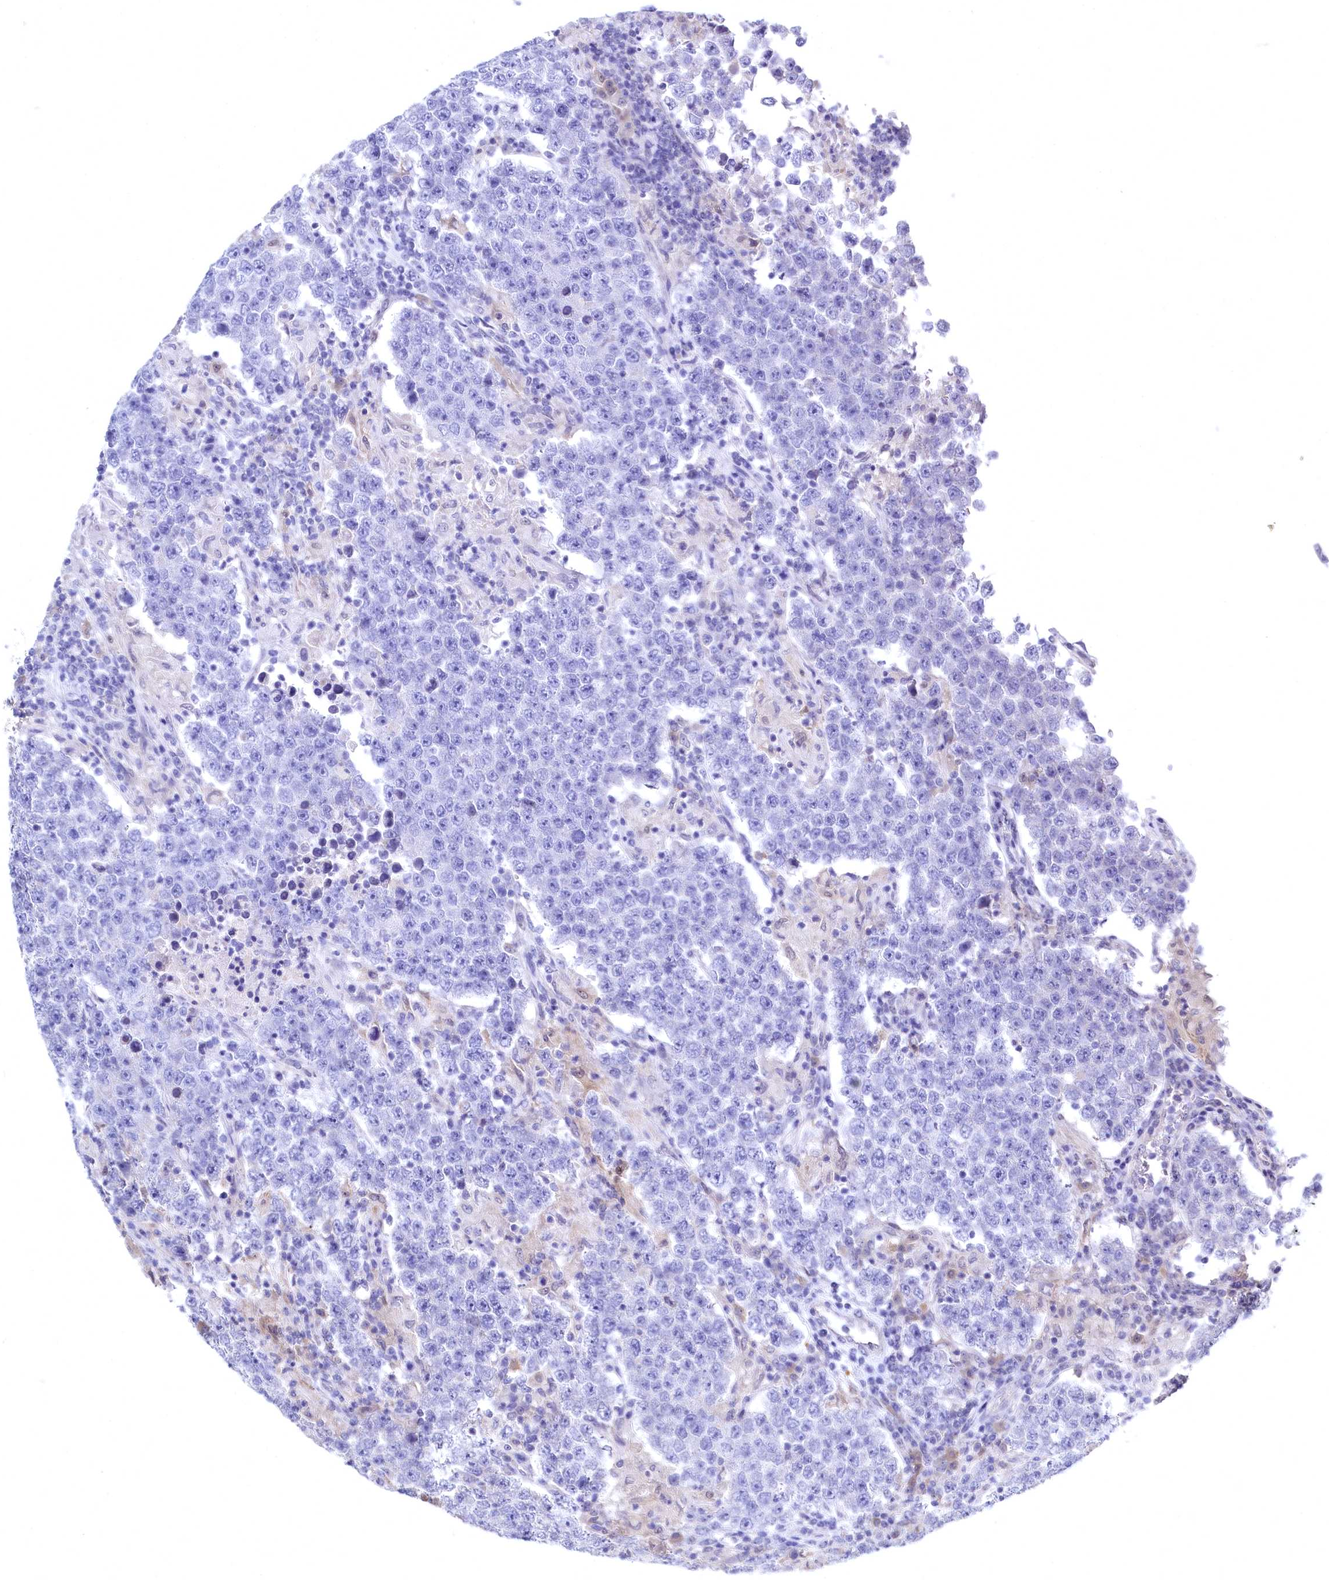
{"staining": {"intensity": "negative", "quantity": "none", "location": "none"}, "tissue": "testis cancer", "cell_type": "Tumor cells", "image_type": "cancer", "snomed": [{"axis": "morphology", "description": "Normal tissue, NOS"}, {"axis": "morphology", "description": "Urothelial carcinoma, High grade"}, {"axis": "morphology", "description": "Seminoma, NOS"}, {"axis": "morphology", "description": "Carcinoma, Embryonal, NOS"}, {"axis": "topography", "description": "Urinary bladder"}, {"axis": "topography", "description": "Testis"}], "caption": "Protein analysis of testis cancer (seminoma) exhibits no significant staining in tumor cells.", "gene": "C11orf54", "patient": {"sex": "male", "age": 41}}